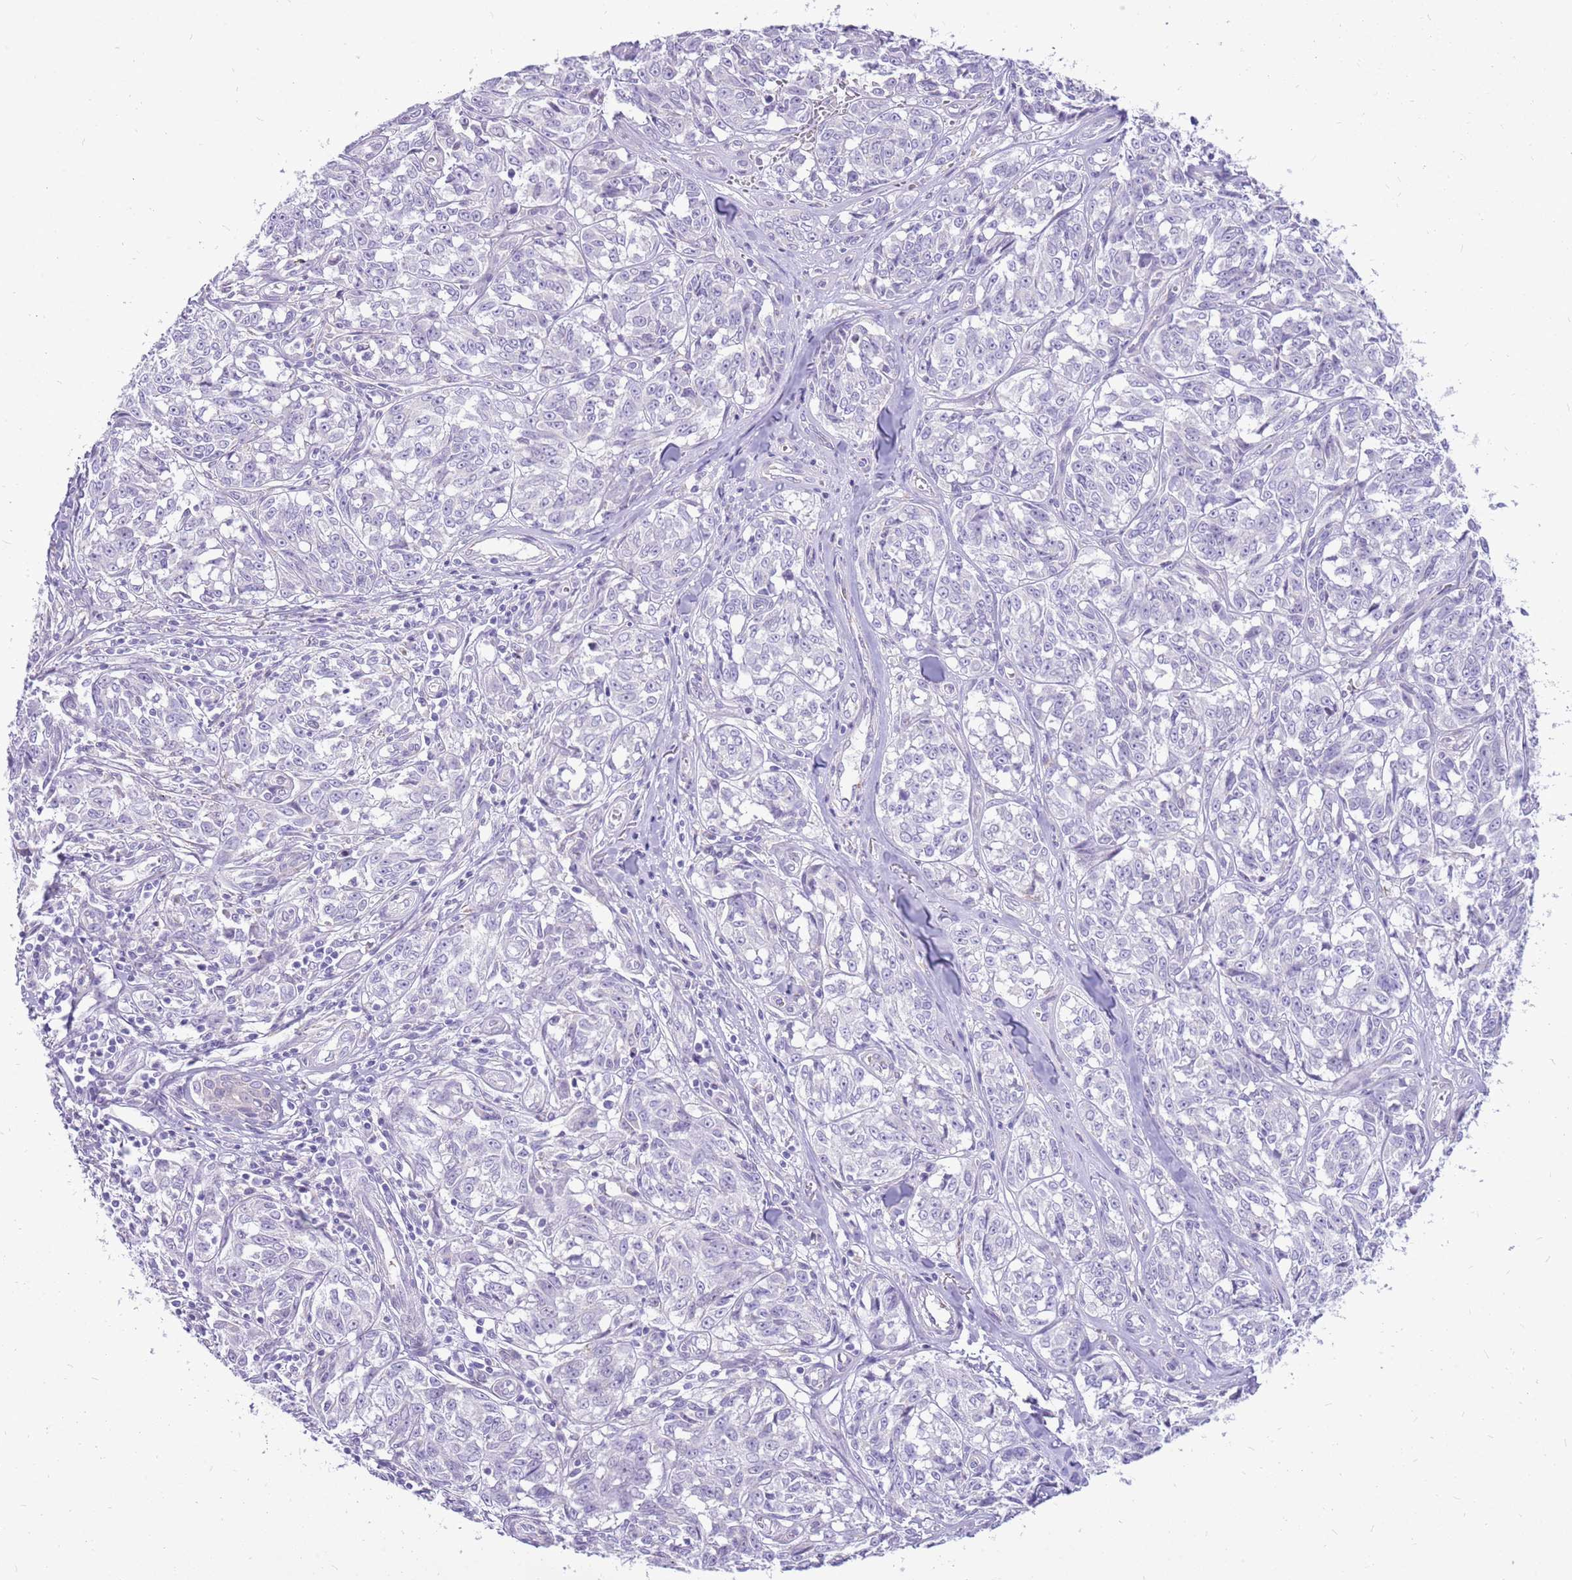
{"staining": {"intensity": "negative", "quantity": "none", "location": "none"}, "tissue": "melanoma", "cell_type": "Tumor cells", "image_type": "cancer", "snomed": [{"axis": "morphology", "description": "Normal tissue, NOS"}, {"axis": "morphology", "description": "Malignant melanoma, NOS"}, {"axis": "topography", "description": "Skin"}], "caption": "Protein analysis of malignant melanoma exhibits no significant positivity in tumor cells.", "gene": "PCNX1", "patient": {"sex": "female", "age": 64}}